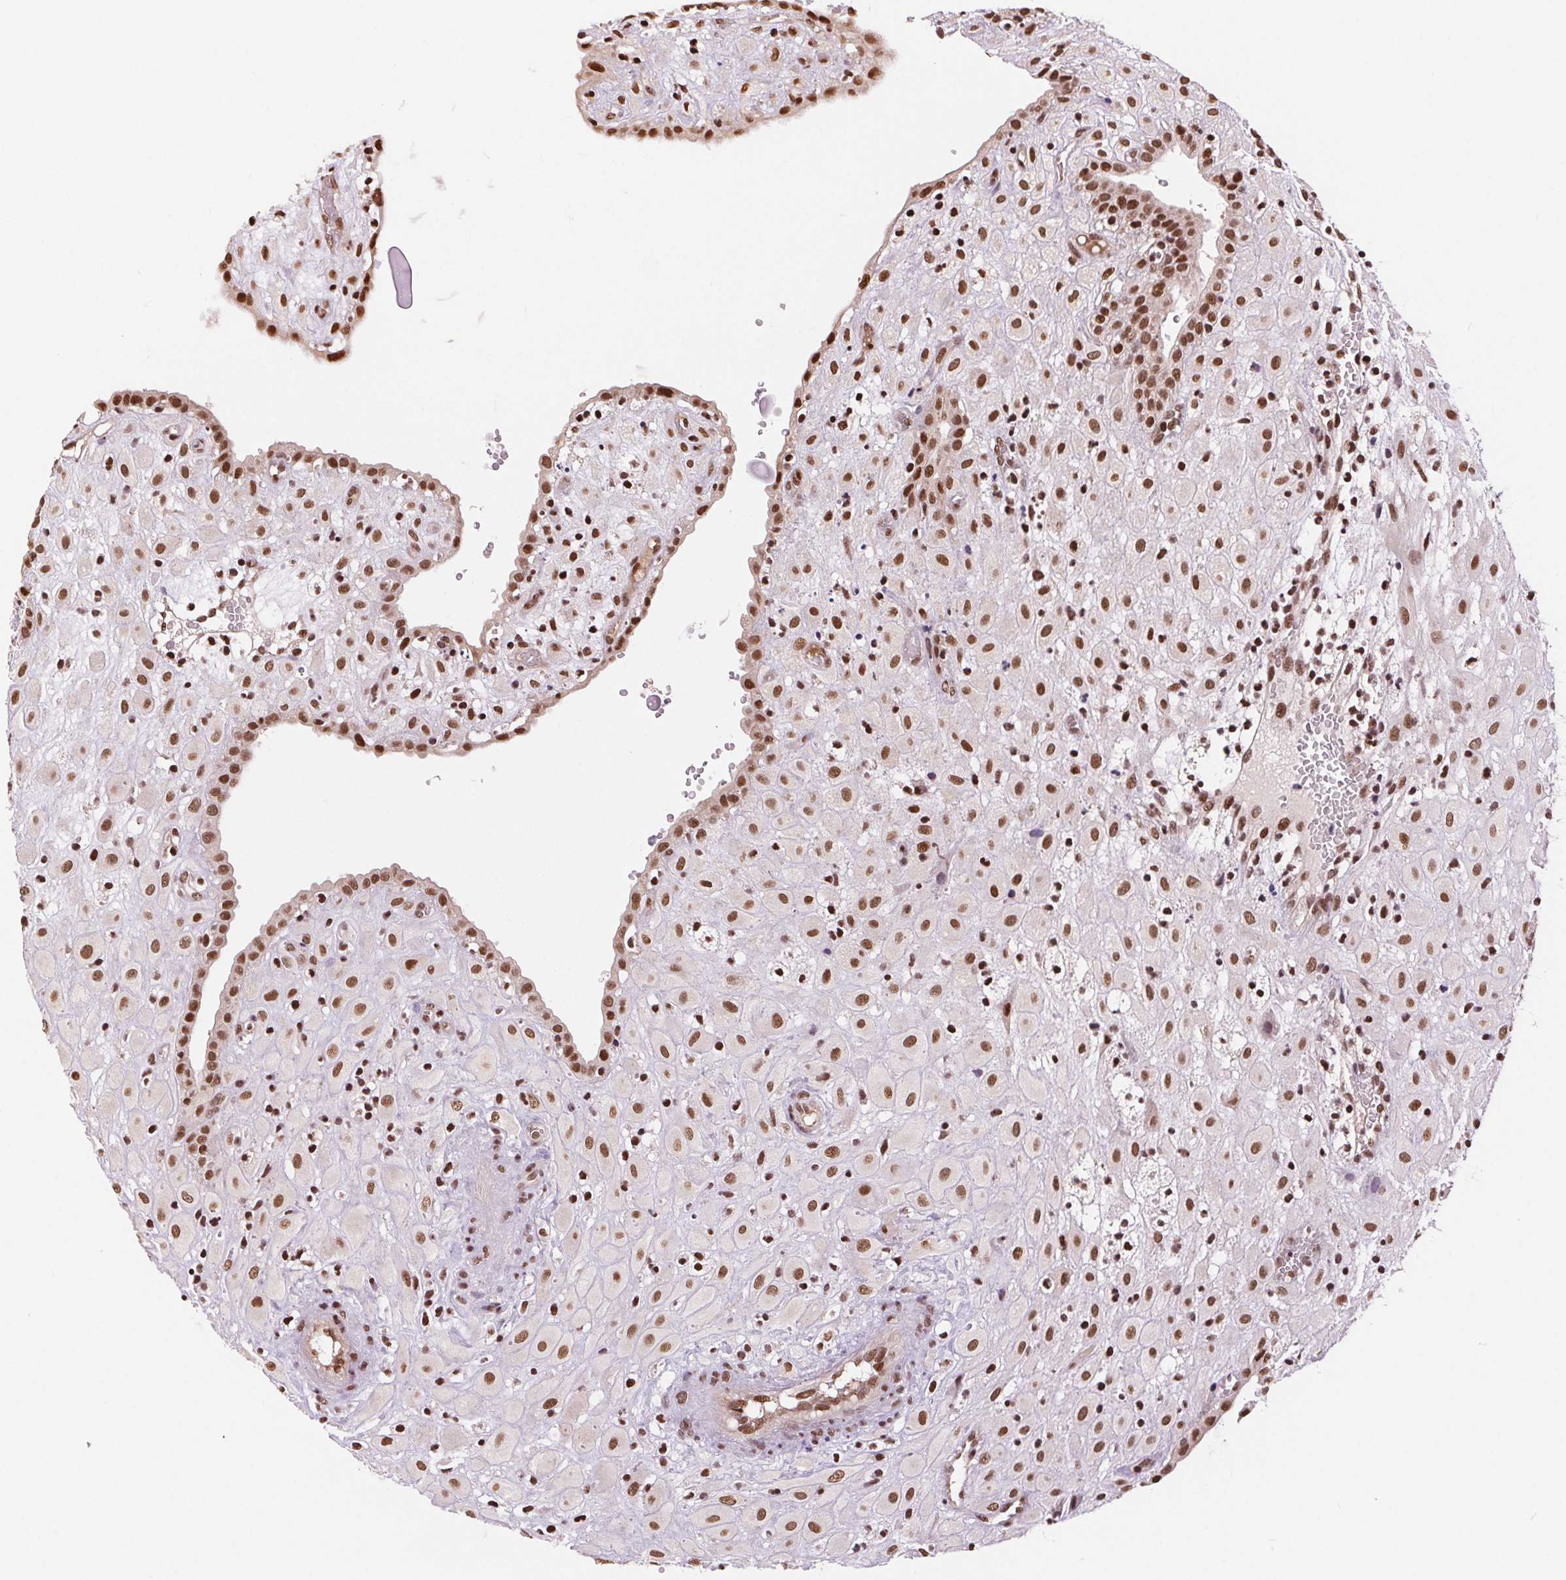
{"staining": {"intensity": "moderate", "quantity": ">75%", "location": "nuclear"}, "tissue": "placenta", "cell_type": "Decidual cells", "image_type": "normal", "snomed": [{"axis": "morphology", "description": "Normal tissue, NOS"}, {"axis": "topography", "description": "Placenta"}], "caption": "An IHC micrograph of benign tissue is shown. Protein staining in brown labels moderate nuclear positivity in placenta within decidual cells. (DAB = brown stain, brightfield microscopy at high magnification).", "gene": "RAD23A", "patient": {"sex": "female", "age": 24}}